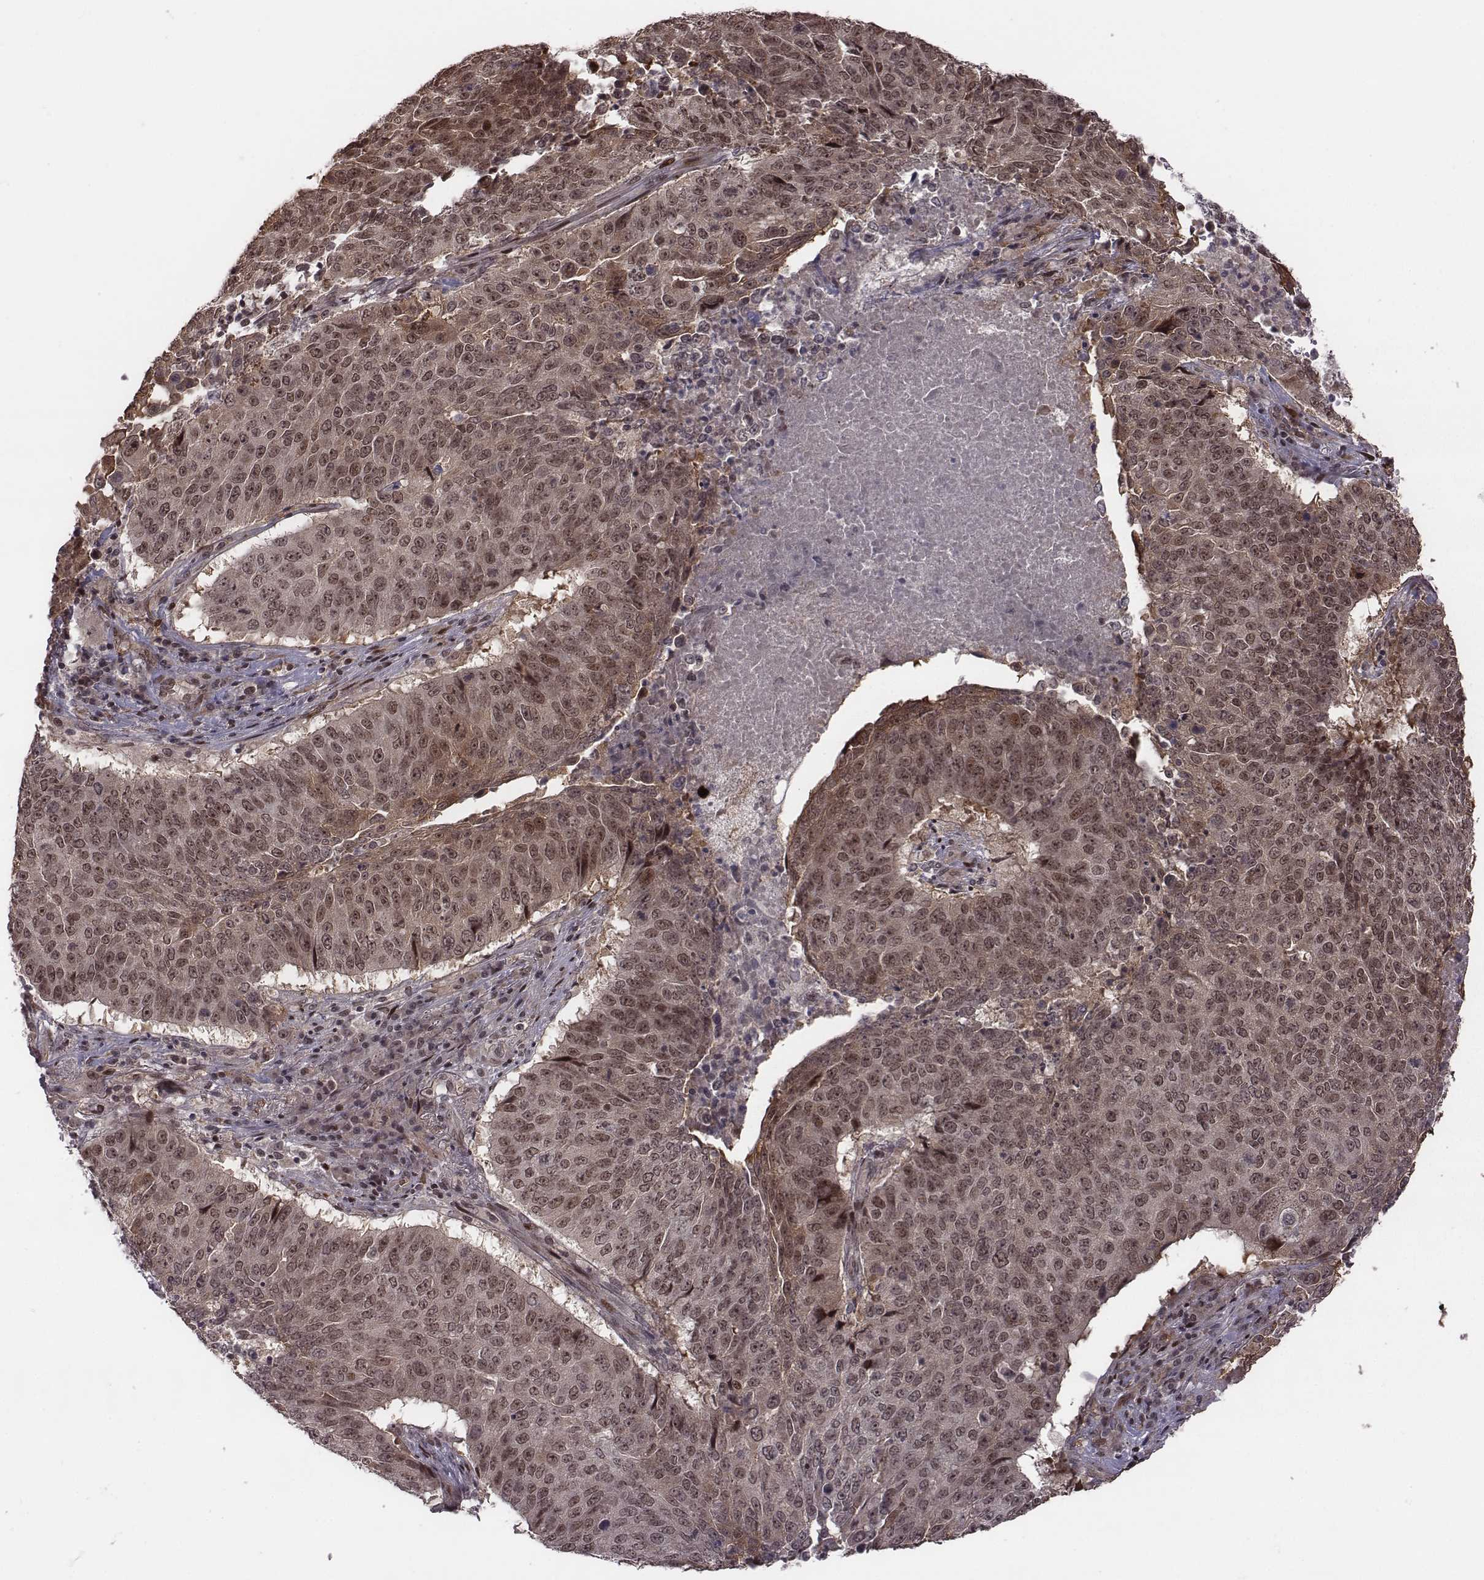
{"staining": {"intensity": "weak", "quantity": ">75%", "location": "nuclear"}, "tissue": "lung cancer", "cell_type": "Tumor cells", "image_type": "cancer", "snomed": [{"axis": "morphology", "description": "Normal tissue, NOS"}, {"axis": "morphology", "description": "Squamous cell carcinoma, NOS"}, {"axis": "topography", "description": "Bronchus"}, {"axis": "topography", "description": "Lung"}], "caption": "The photomicrograph shows immunohistochemical staining of lung cancer (squamous cell carcinoma). There is weak nuclear positivity is seen in approximately >75% of tumor cells.", "gene": "RPL3", "patient": {"sex": "male", "age": 64}}